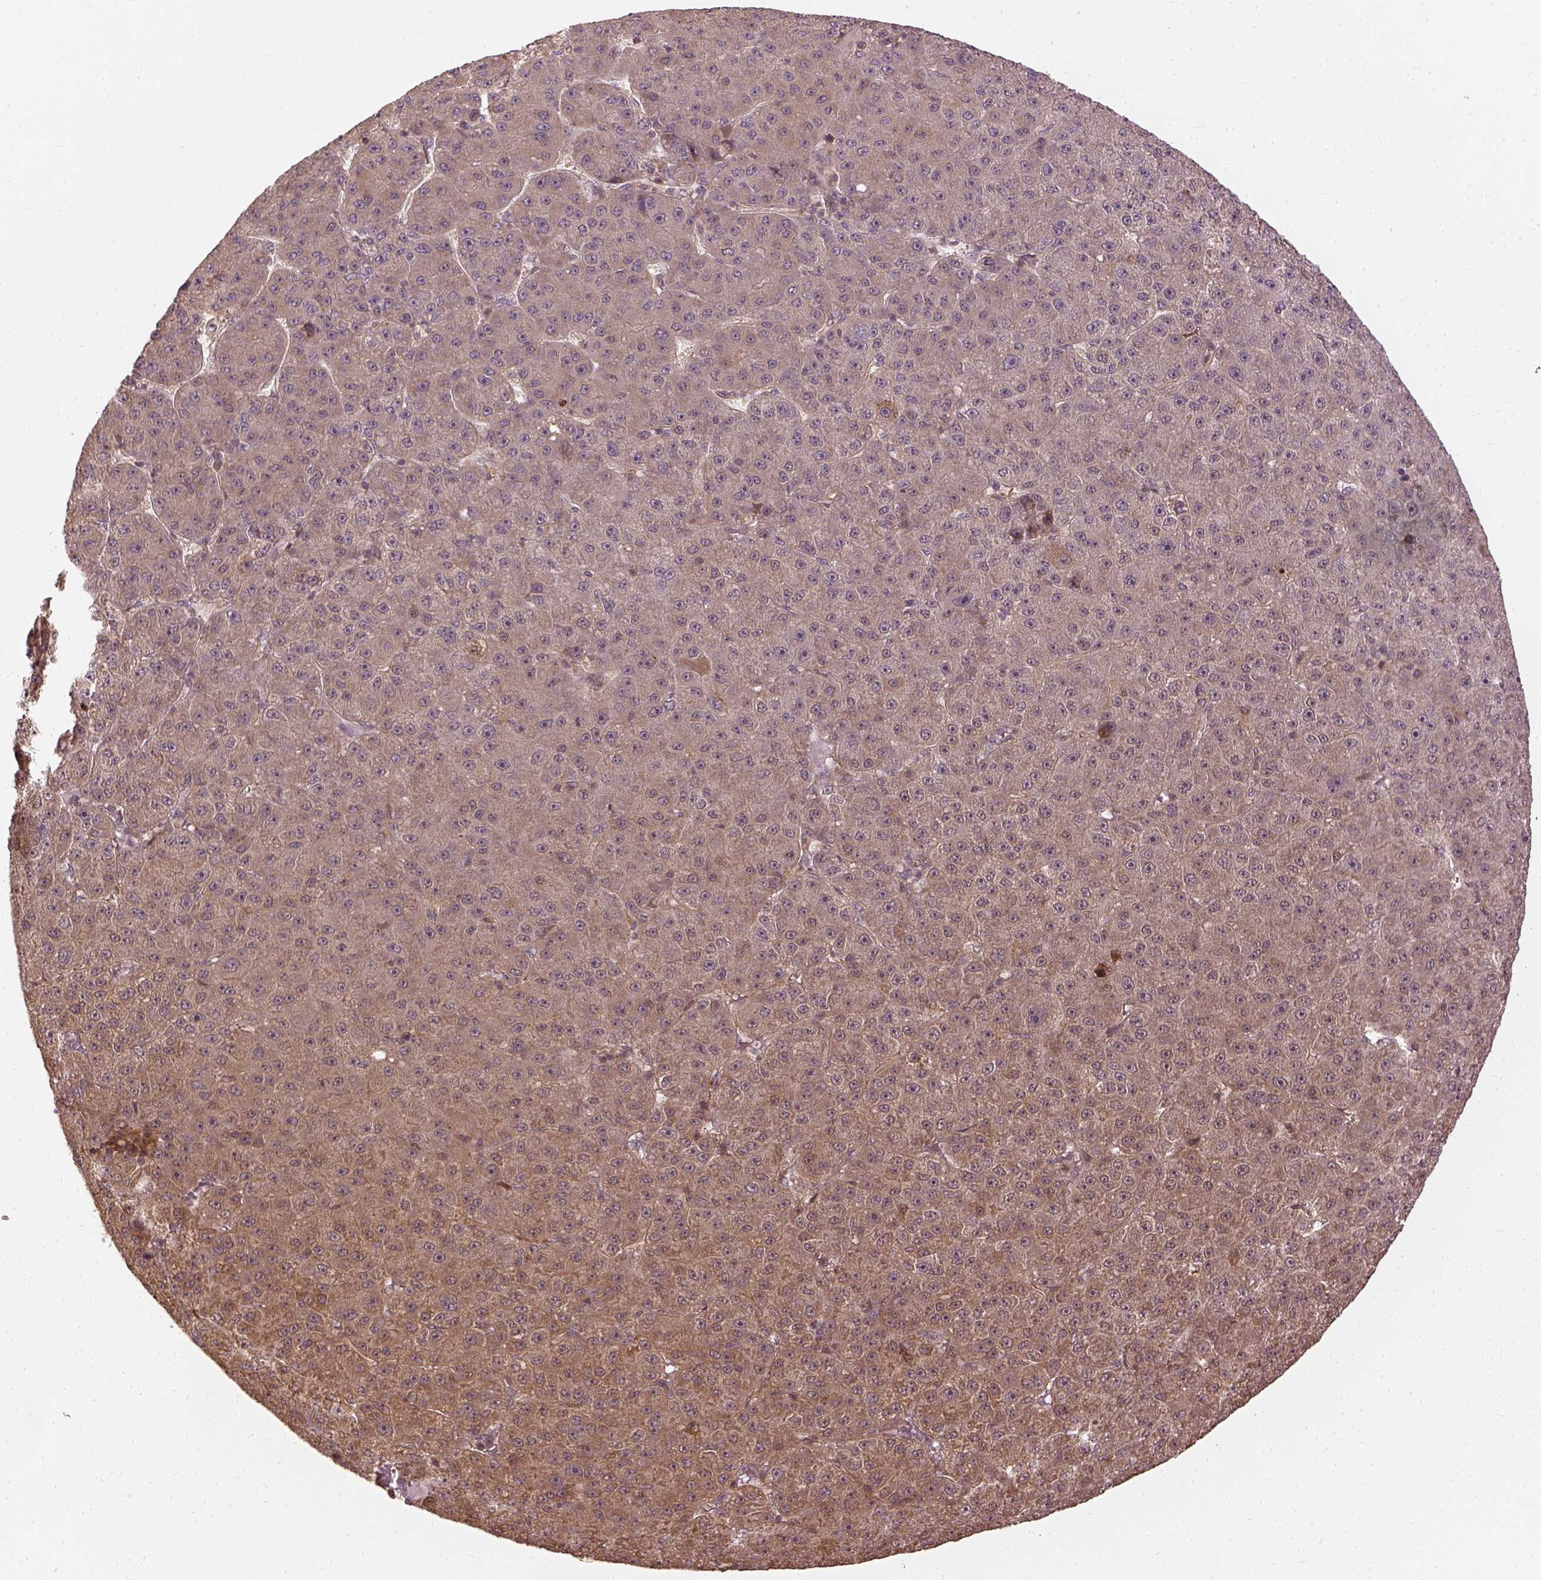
{"staining": {"intensity": "weak", "quantity": "25%-75%", "location": "cytoplasmic/membranous"}, "tissue": "liver cancer", "cell_type": "Tumor cells", "image_type": "cancer", "snomed": [{"axis": "morphology", "description": "Carcinoma, Hepatocellular, NOS"}, {"axis": "topography", "description": "Liver"}], "caption": "High-magnification brightfield microscopy of liver cancer stained with DAB (brown) and counterstained with hematoxylin (blue). tumor cells exhibit weak cytoplasmic/membranous positivity is seen in about25%-75% of cells.", "gene": "VEGFA", "patient": {"sex": "male", "age": 67}}